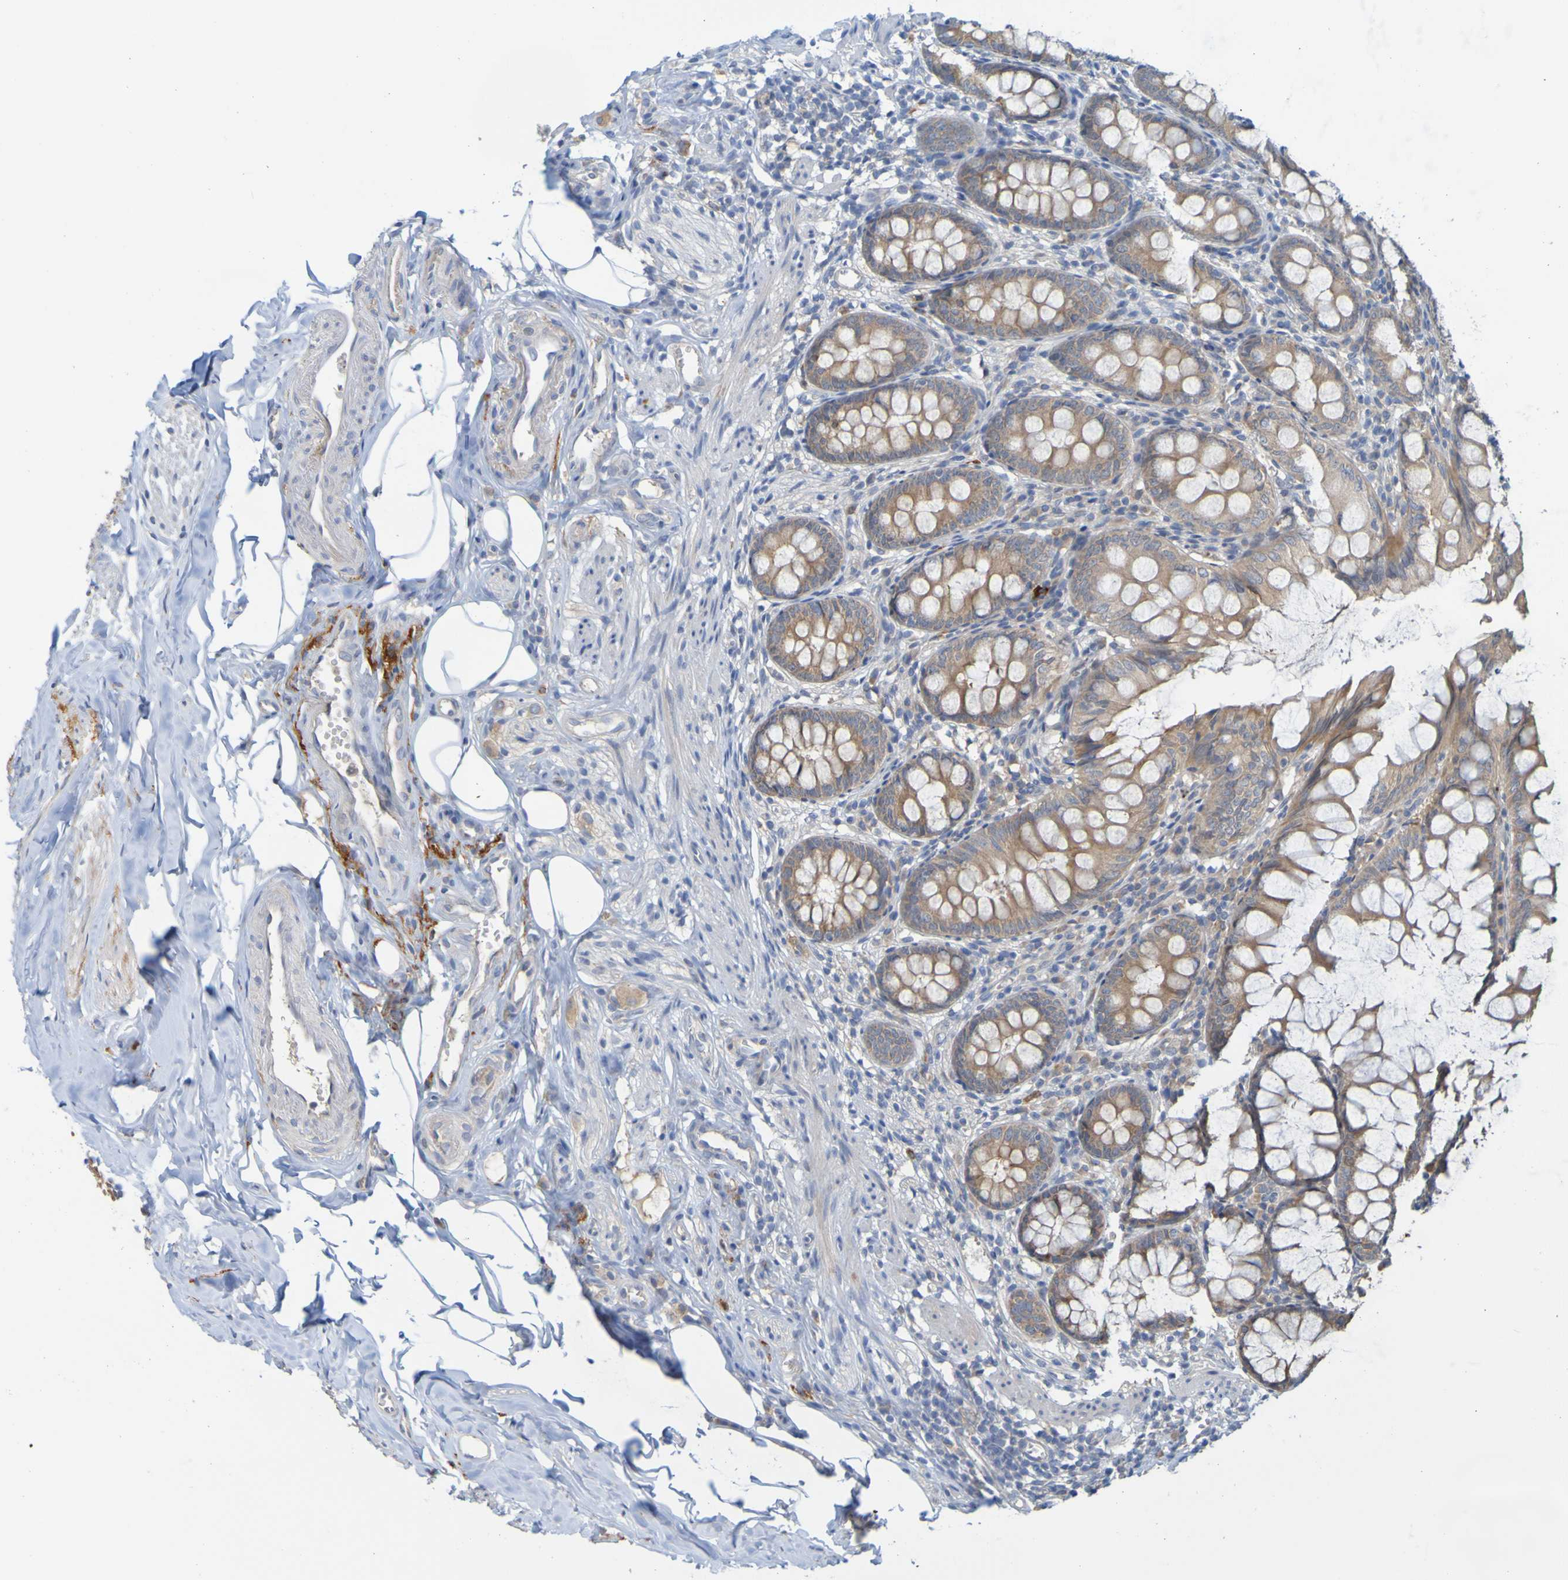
{"staining": {"intensity": "moderate", "quantity": ">75%", "location": "cytoplasmic/membranous"}, "tissue": "appendix", "cell_type": "Glandular cells", "image_type": "normal", "snomed": [{"axis": "morphology", "description": "Normal tissue, NOS"}, {"axis": "topography", "description": "Appendix"}], "caption": "Immunohistochemical staining of unremarkable appendix demonstrates moderate cytoplasmic/membranous protein staining in approximately >75% of glandular cells. The staining was performed using DAB, with brown indicating positive protein expression. Nuclei are stained blue with hematoxylin.", "gene": "NAV2", "patient": {"sex": "female", "age": 77}}